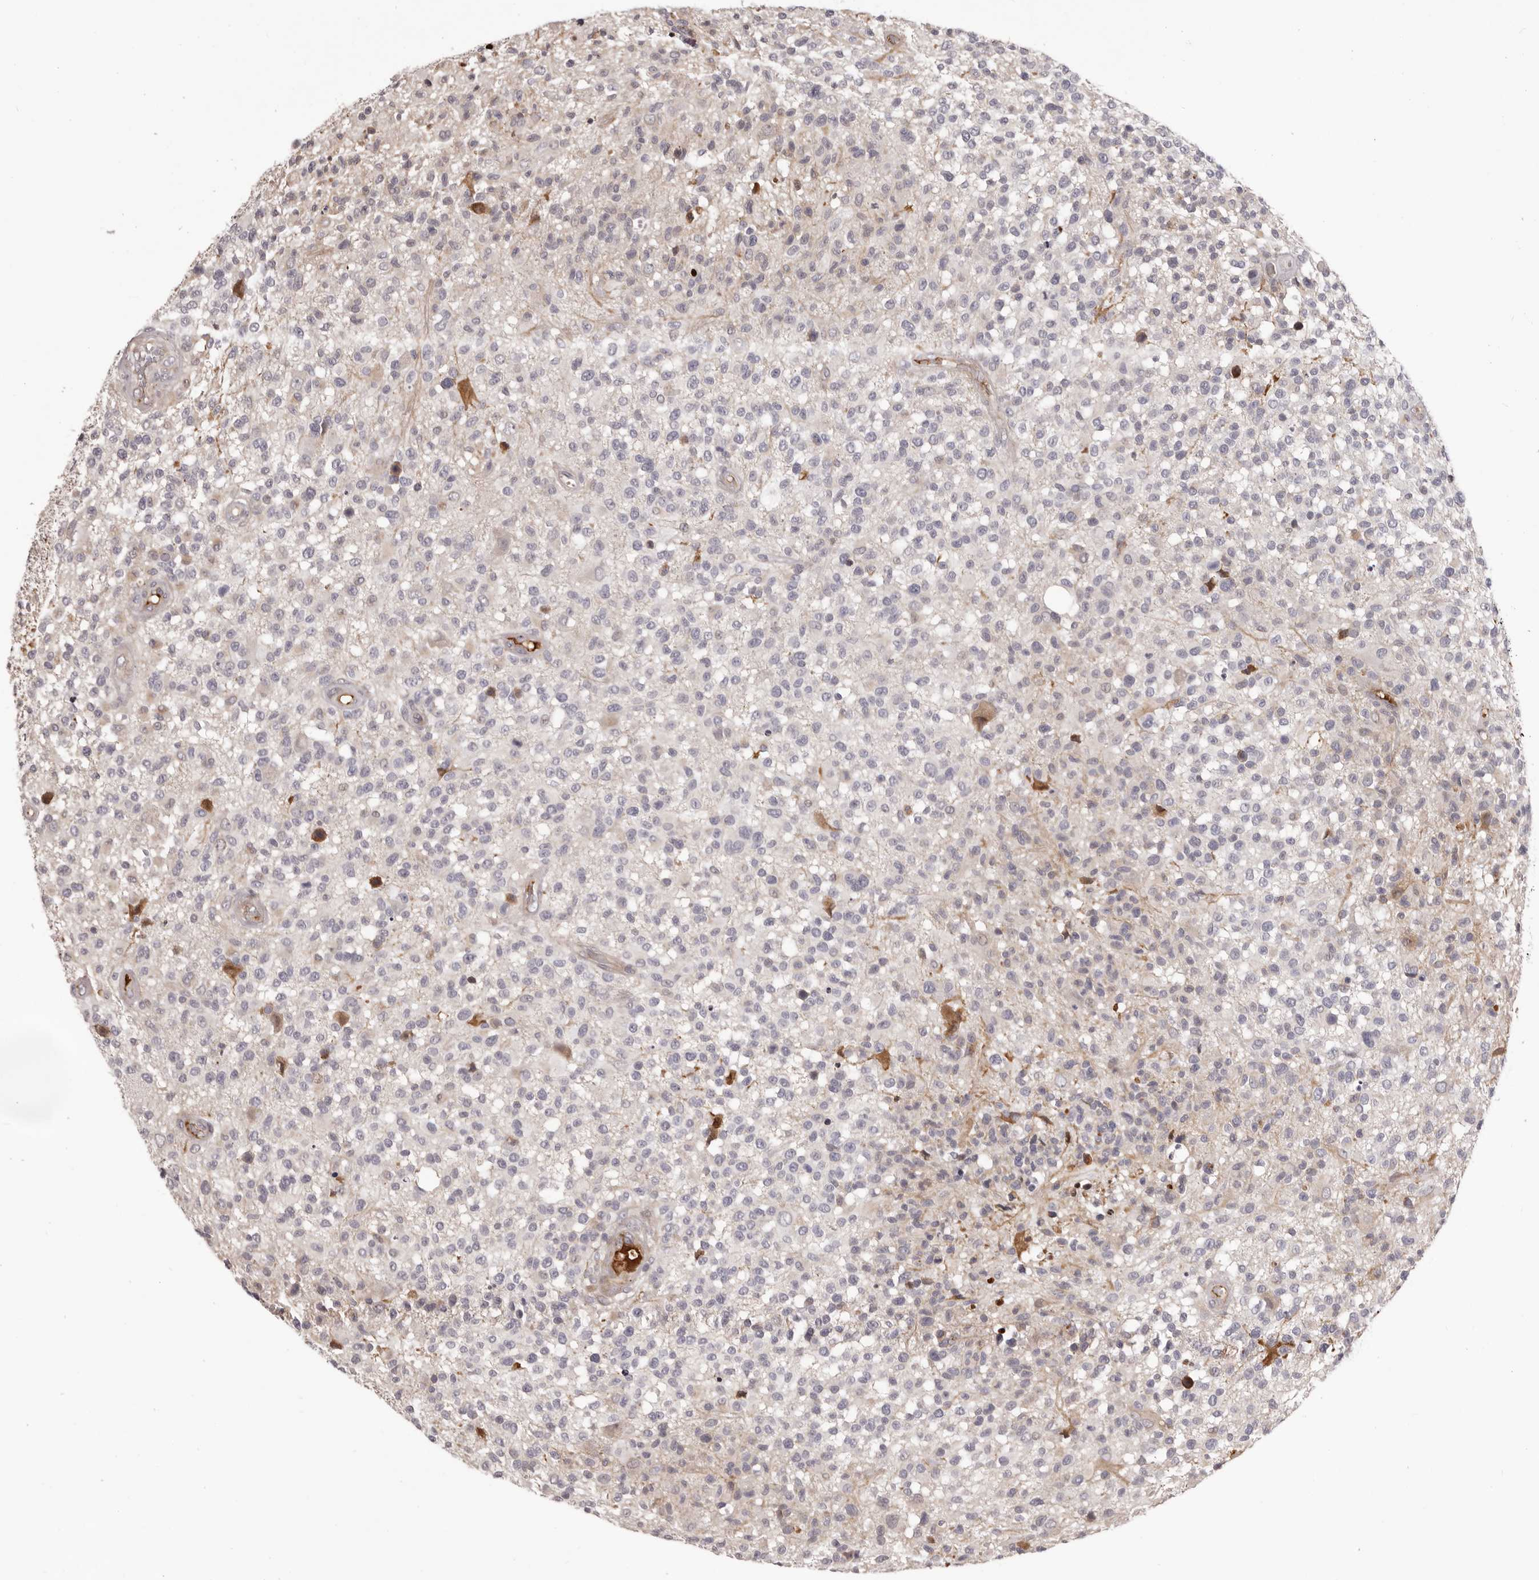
{"staining": {"intensity": "negative", "quantity": "none", "location": "none"}, "tissue": "glioma", "cell_type": "Tumor cells", "image_type": "cancer", "snomed": [{"axis": "morphology", "description": "Glioma, malignant, High grade"}, {"axis": "morphology", "description": "Glioblastoma, NOS"}, {"axis": "topography", "description": "Brain"}], "caption": "Immunohistochemistry (IHC) photomicrograph of glioma stained for a protein (brown), which exhibits no staining in tumor cells. The staining is performed using DAB (3,3'-diaminobenzidine) brown chromogen with nuclei counter-stained in using hematoxylin.", "gene": "OTUD3", "patient": {"sex": "male", "age": 60}}